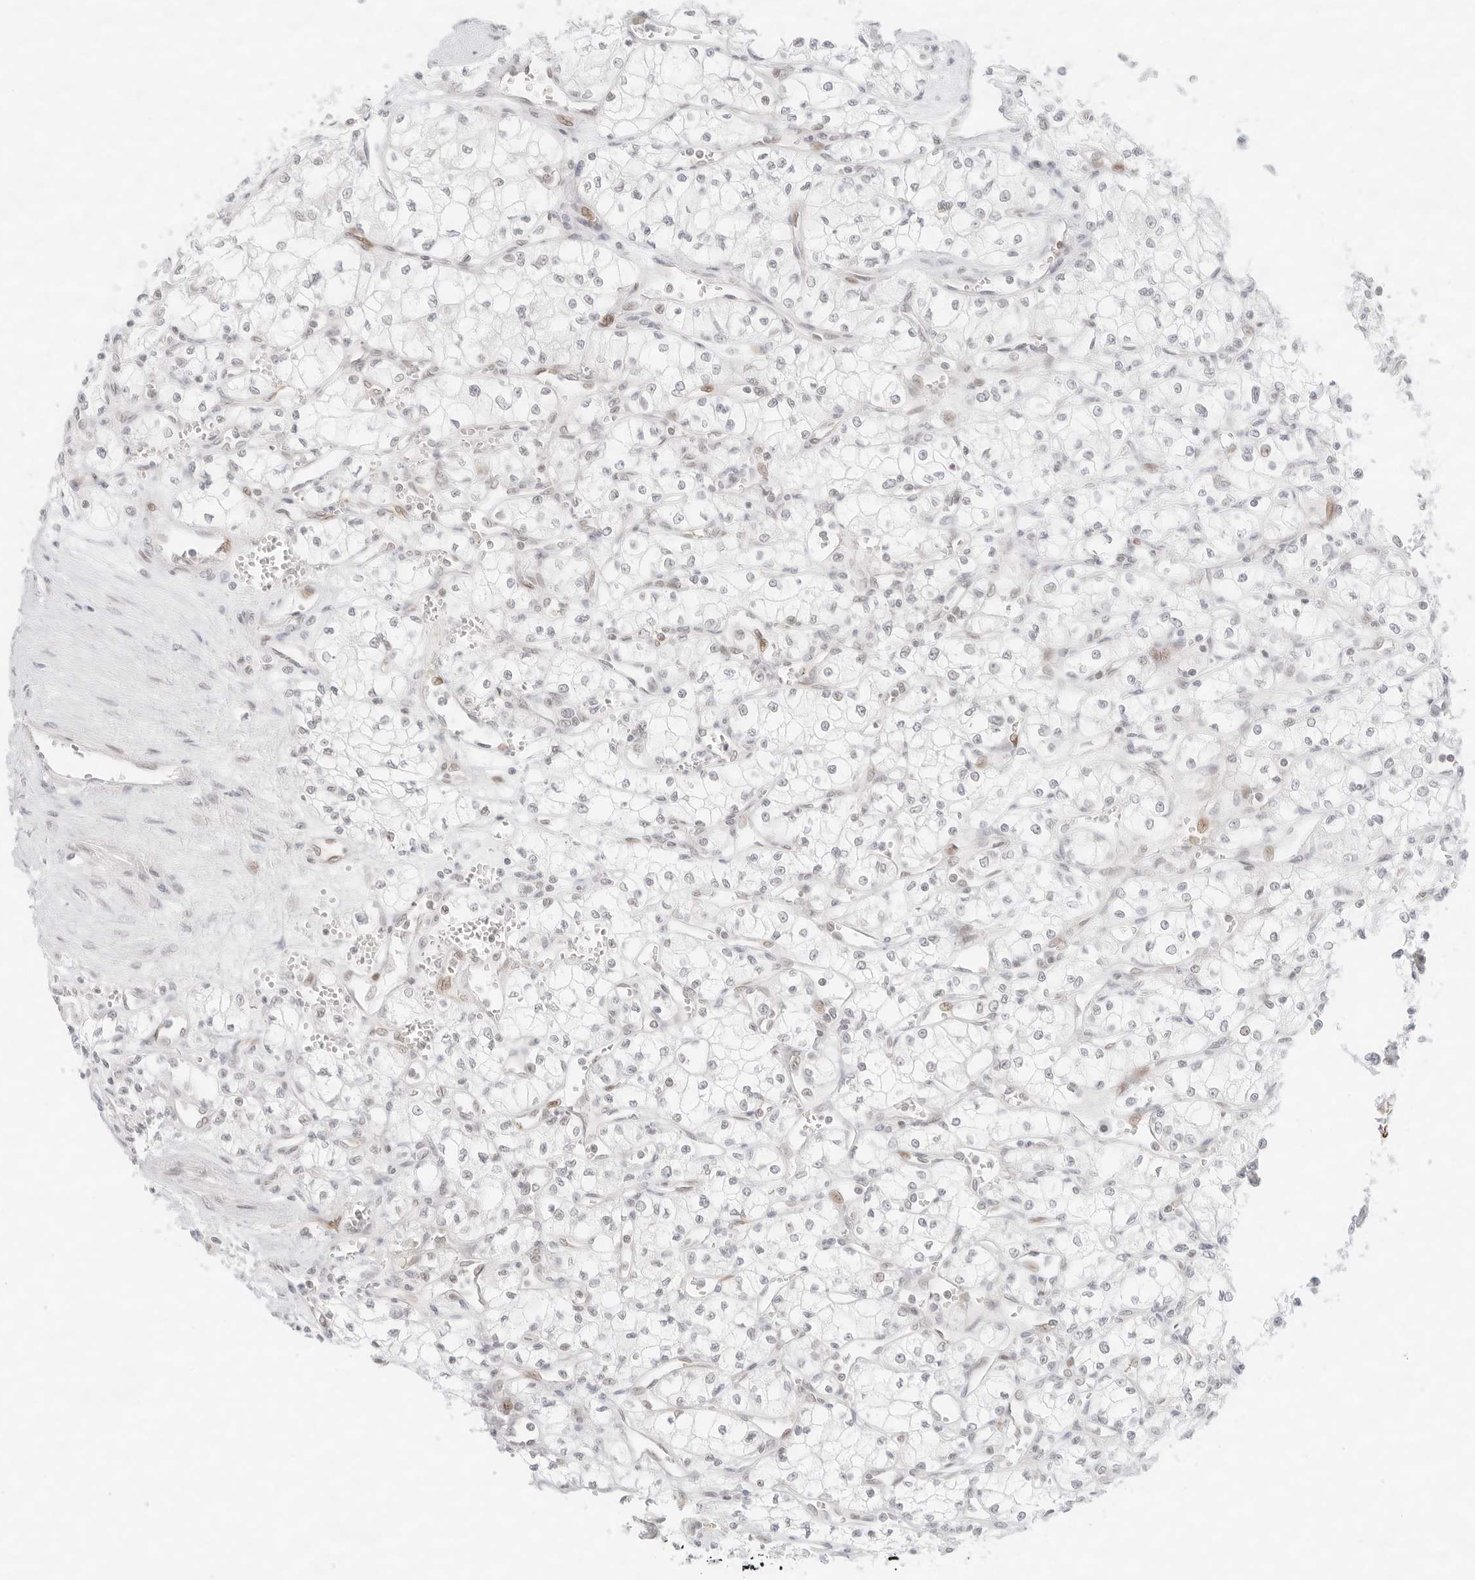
{"staining": {"intensity": "negative", "quantity": "none", "location": "none"}, "tissue": "renal cancer", "cell_type": "Tumor cells", "image_type": "cancer", "snomed": [{"axis": "morphology", "description": "Adenocarcinoma, NOS"}, {"axis": "topography", "description": "Kidney"}], "caption": "This is an immunohistochemistry (IHC) photomicrograph of human renal adenocarcinoma. There is no expression in tumor cells.", "gene": "GNAS", "patient": {"sex": "male", "age": 59}}